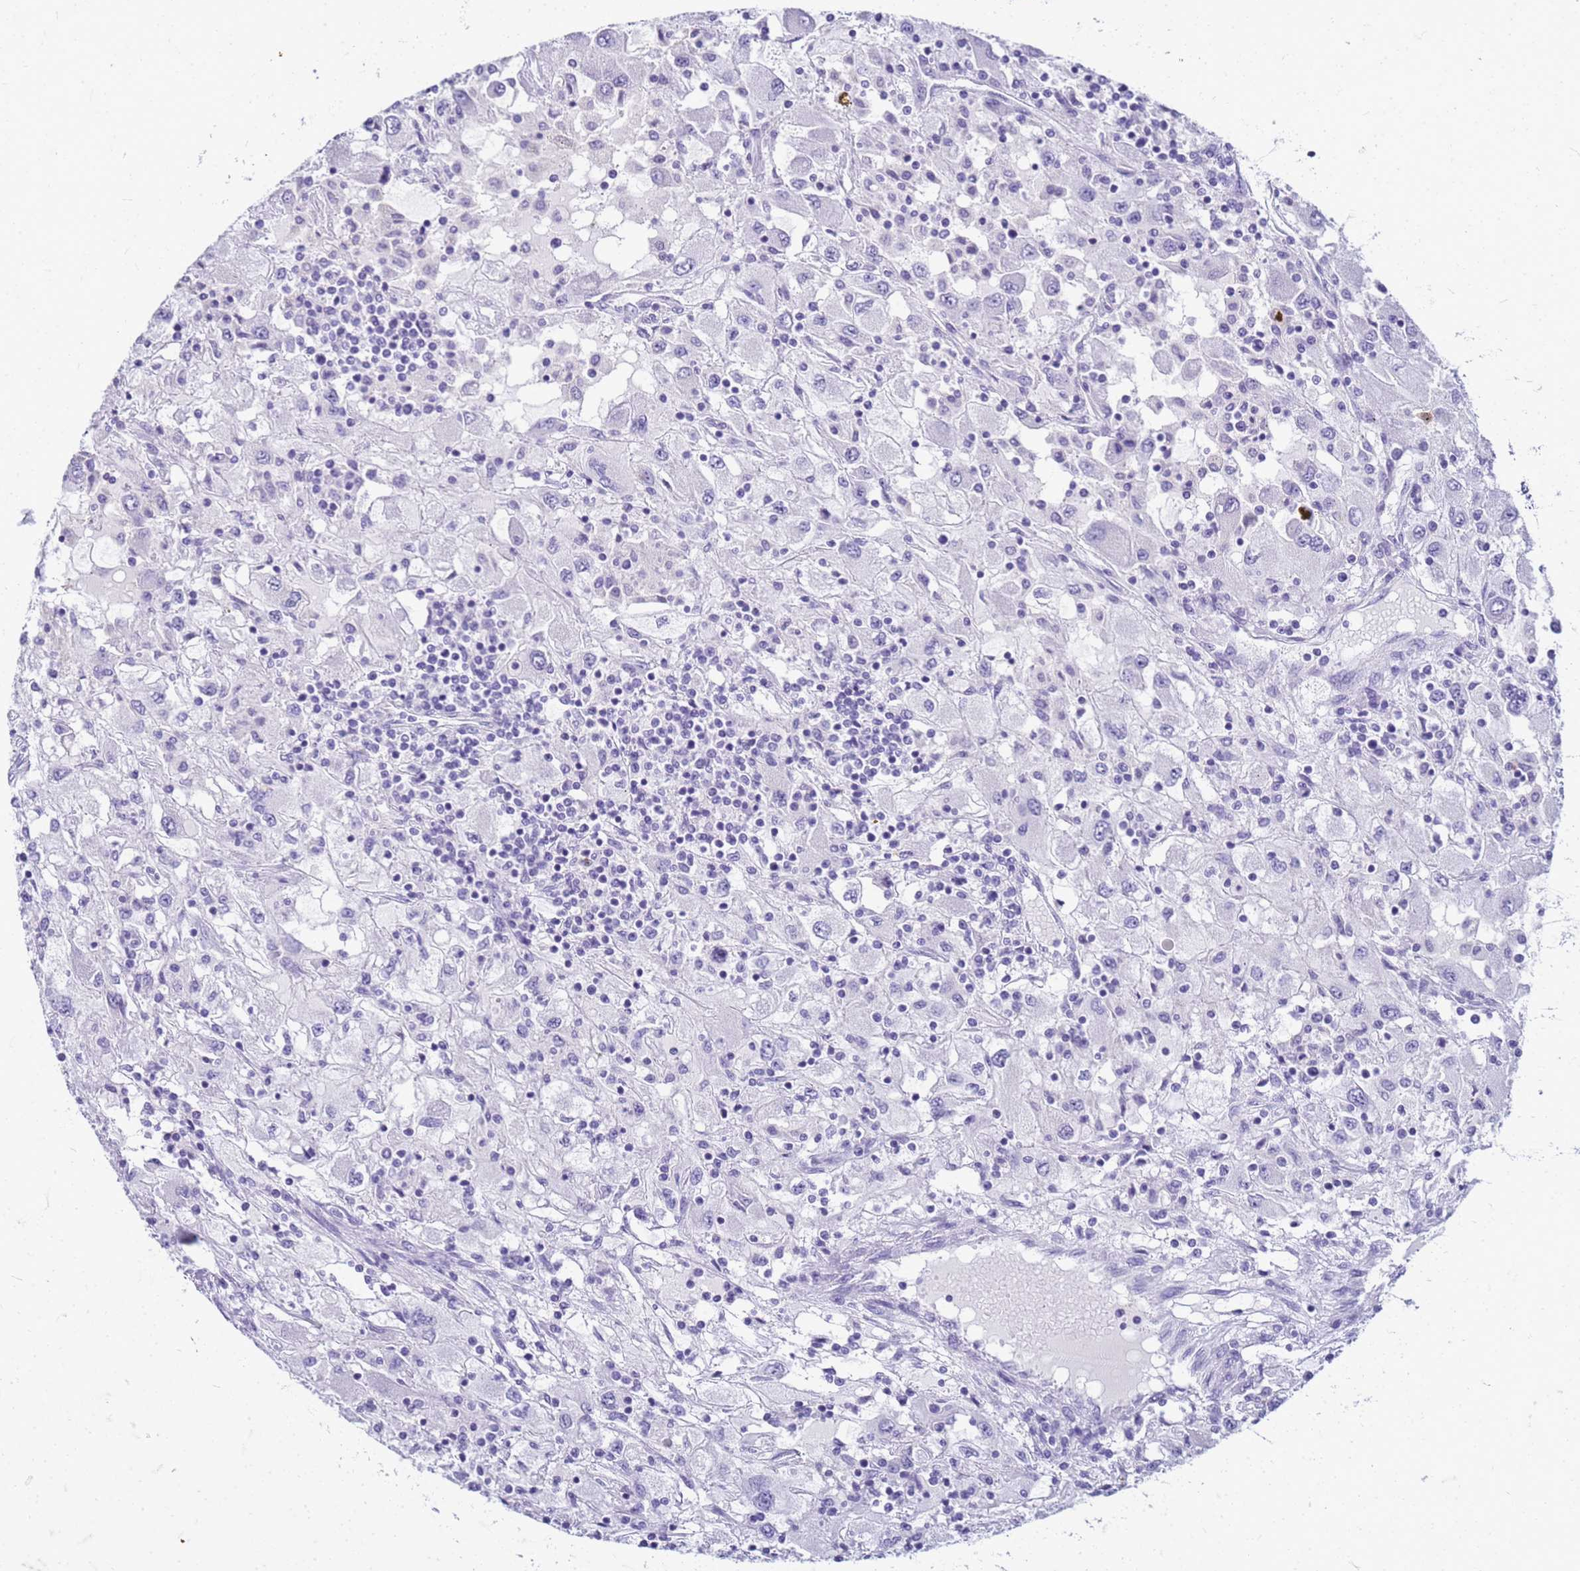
{"staining": {"intensity": "negative", "quantity": "none", "location": "none"}, "tissue": "renal cancer", "cell_type": "Tumor cells", "image_type": "cancer", "snomed": [{"axis": "morphology", "description": "Adenocarcinoma, NOS"}, {"axis": "topography", "description": "Kidney"}], "caption": "Renal adenocarcinoma was stained to show a protein in brown. There is no significant staining in tumor cells.", "gene": "CFAP100", "patient": {"sex": "female", "age": 67}}